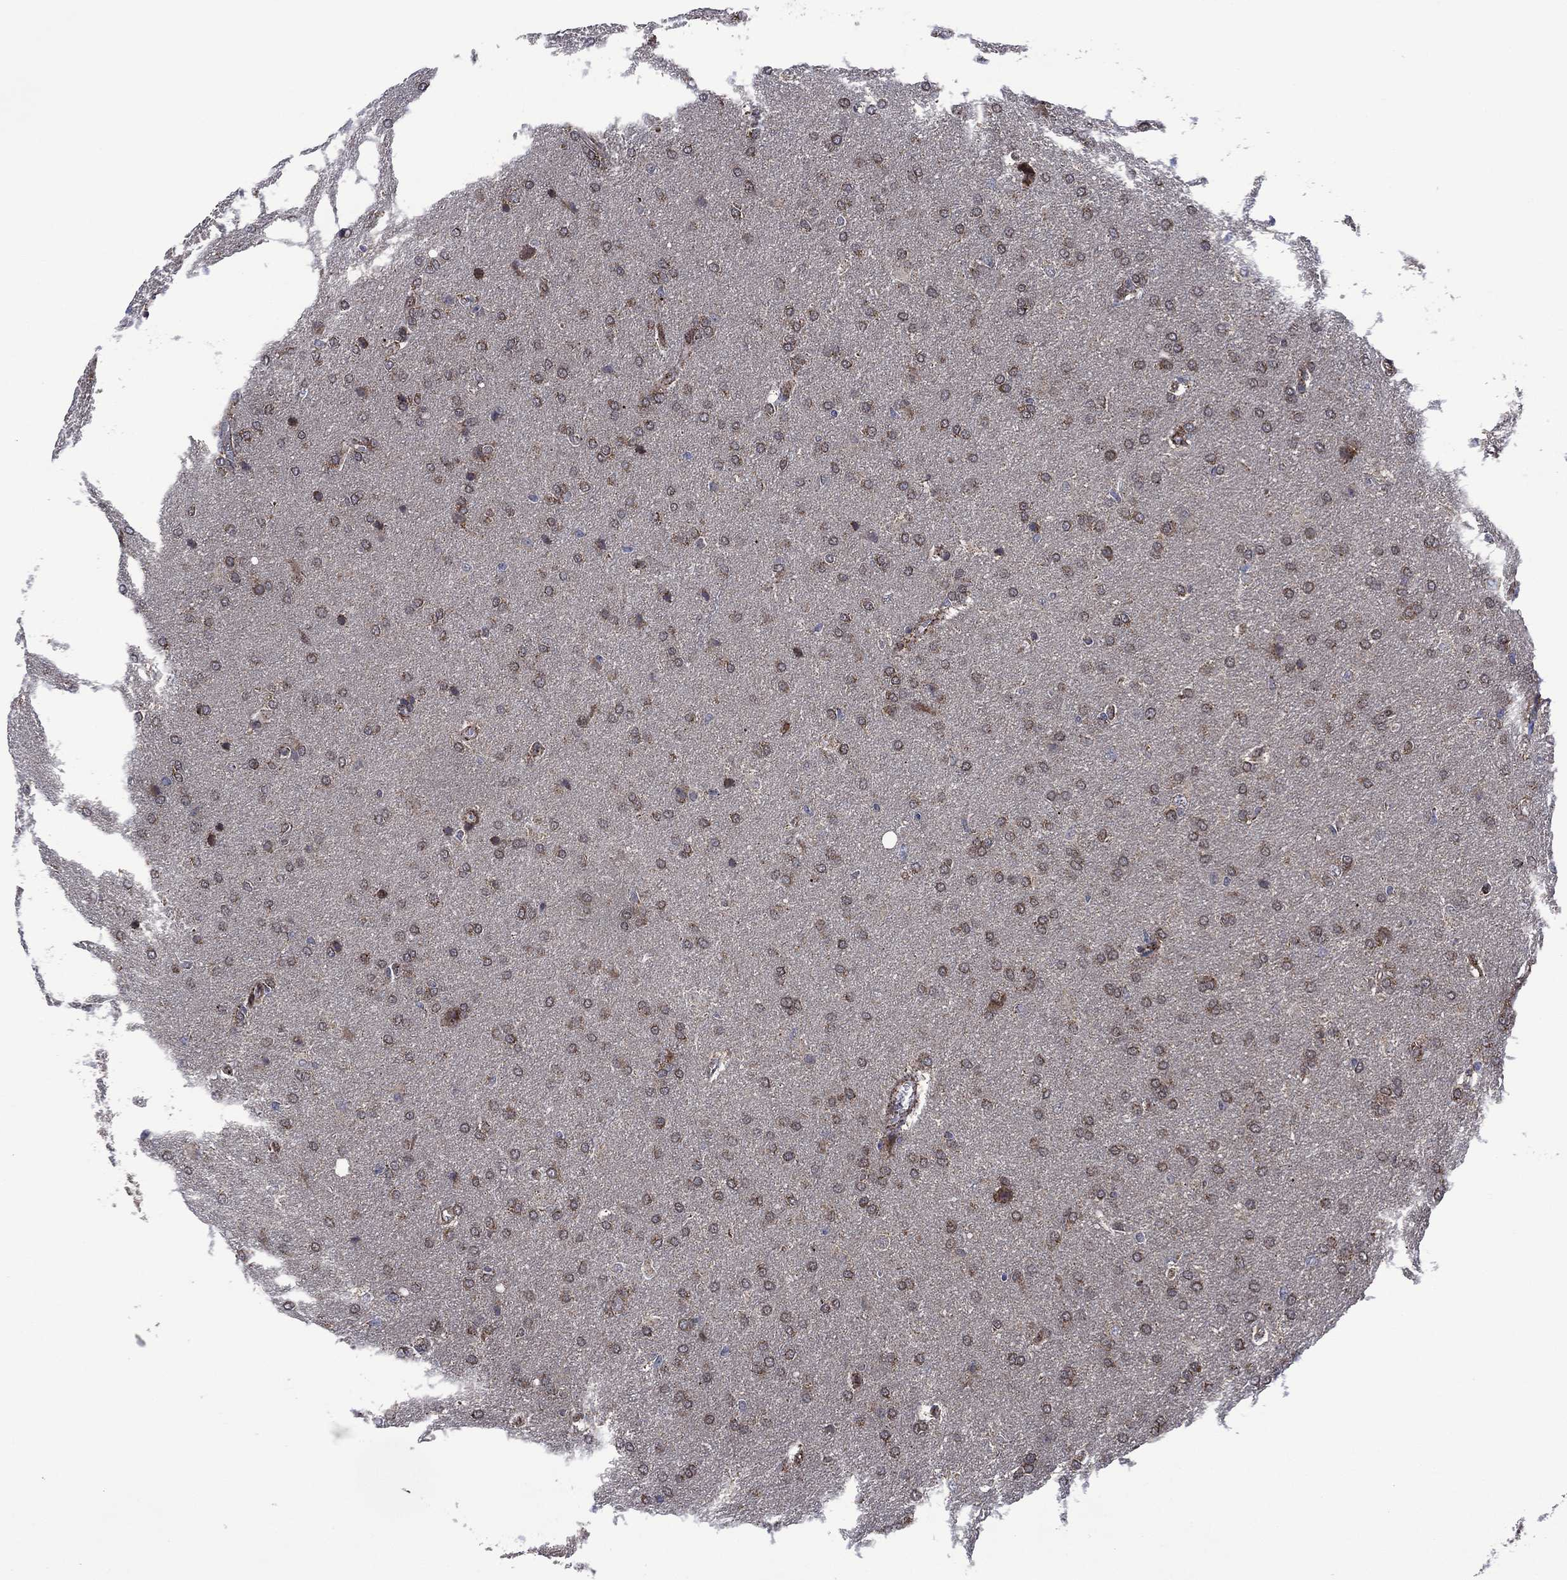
{"staining": {"intensity": "weak", "quantity": "25%-75%", "location": "cytoplasmic/membranous"}, "tissue": "glioma", "cell_type": "Tumor cells", "image_type": "cancer", "snomed": [{"axis": "morphology", "description": "Glioma, malignant, Low grade"}, {"axis": "topography", "description": "Brain"}], "caption": "Protein expression by immunohistochemistry (IHC) exhibits weak cytoplasmic/membranous positivity in approximately 25%-75% of tumor cells in glioma. The protein of interest is shown in brown color, while the nuclei are stained blue.", "gene": "HTD2", "patient": {"sex": "female", "age": 32}}